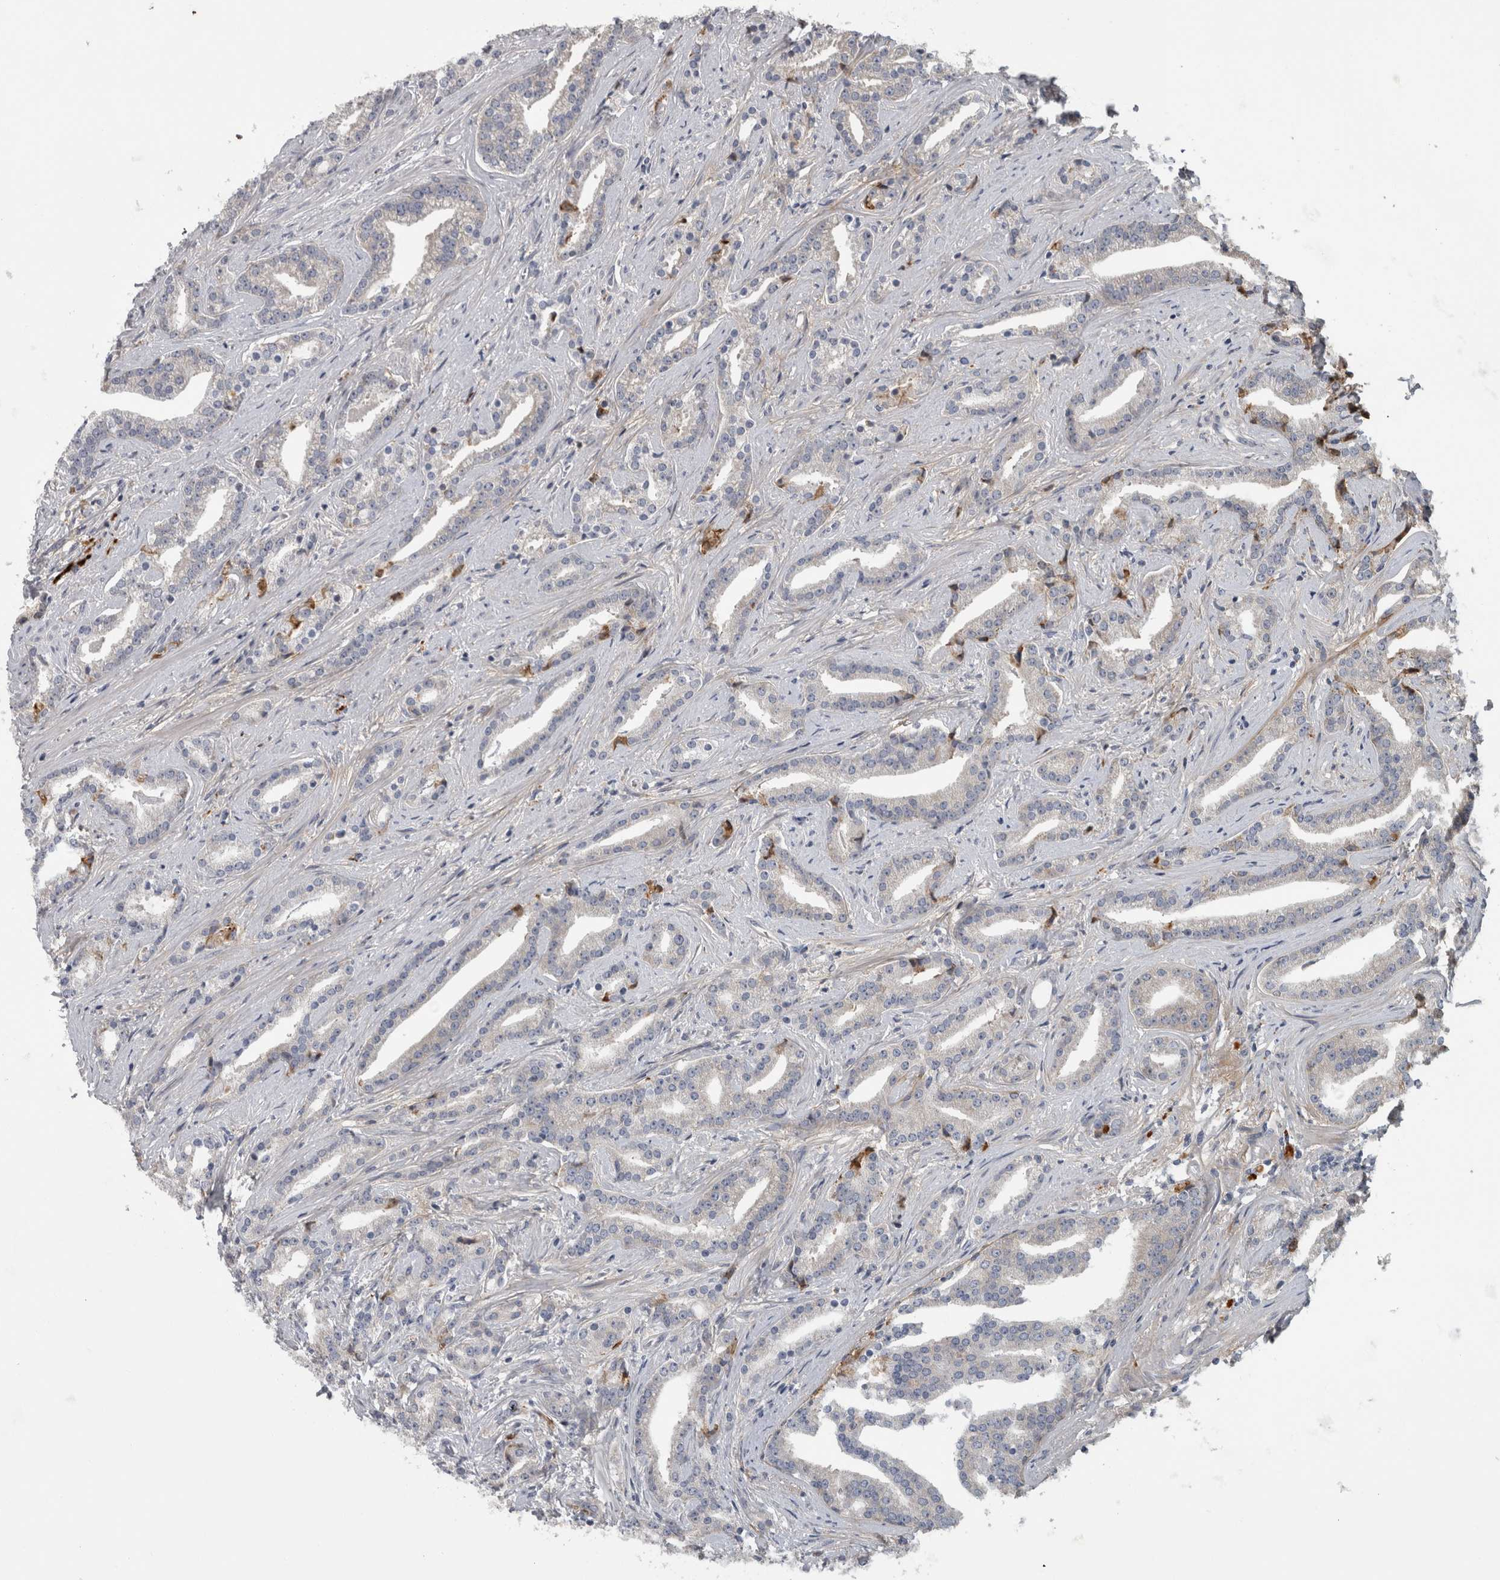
{"staining": {"intensity": "negative", "quantity": "none", "location": "none"}, "tissue": "prostate cancer", "cell_type": "Tumor cells", "image_type": "cancer", "snomed": [{"axis": "morphology", "description": "Adenocarcinoma, Low grade"}, {"axis": "topography", "description": "Prostate"}], "caption": "This is an immunohistochemistry histopathology image of prostate cancer (low-grade adenocarcinoma). There is no staining in tumor cells.", "gene": "ATXN2", "patient": {"sex": "male", "age": 67}}